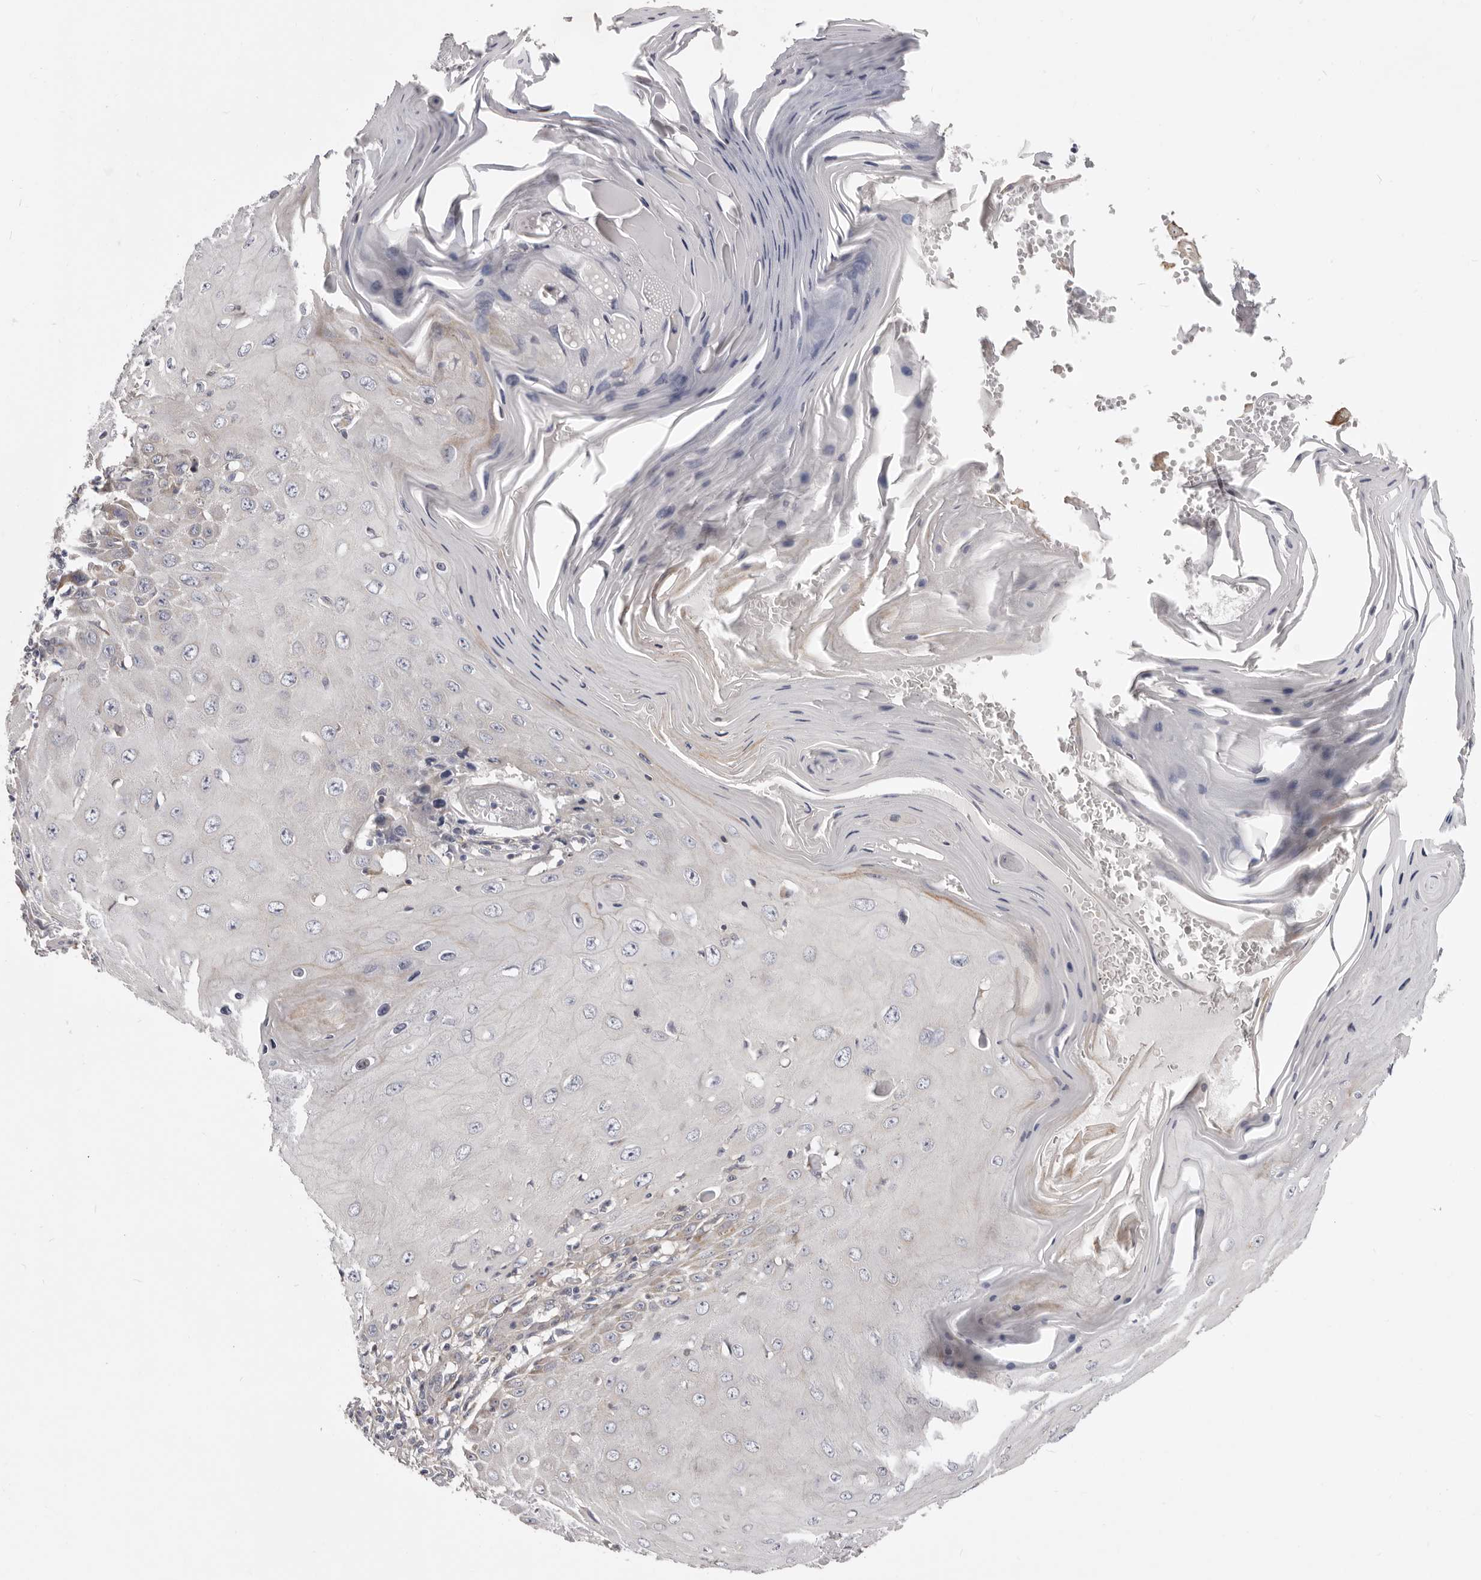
{"staining": {"intensity": "weak", "quantity": "<25%", "location": "cytoplasmic/membranous"}, "tissue": "skin cancer", "cell_type": "Tumor cells", "image_type": "cancer", "snomed": [{"axis": "morphology", "description": "Squamous cell carcinoma, NOS"}, {"axis": "topography", "description": "Skin"}], "caption": "Human skin cancer stained for a protein using IHC shows no staining in tumor cells.", "gene": "MRPS10", "patient": {"sex": "female", "age": 73}}